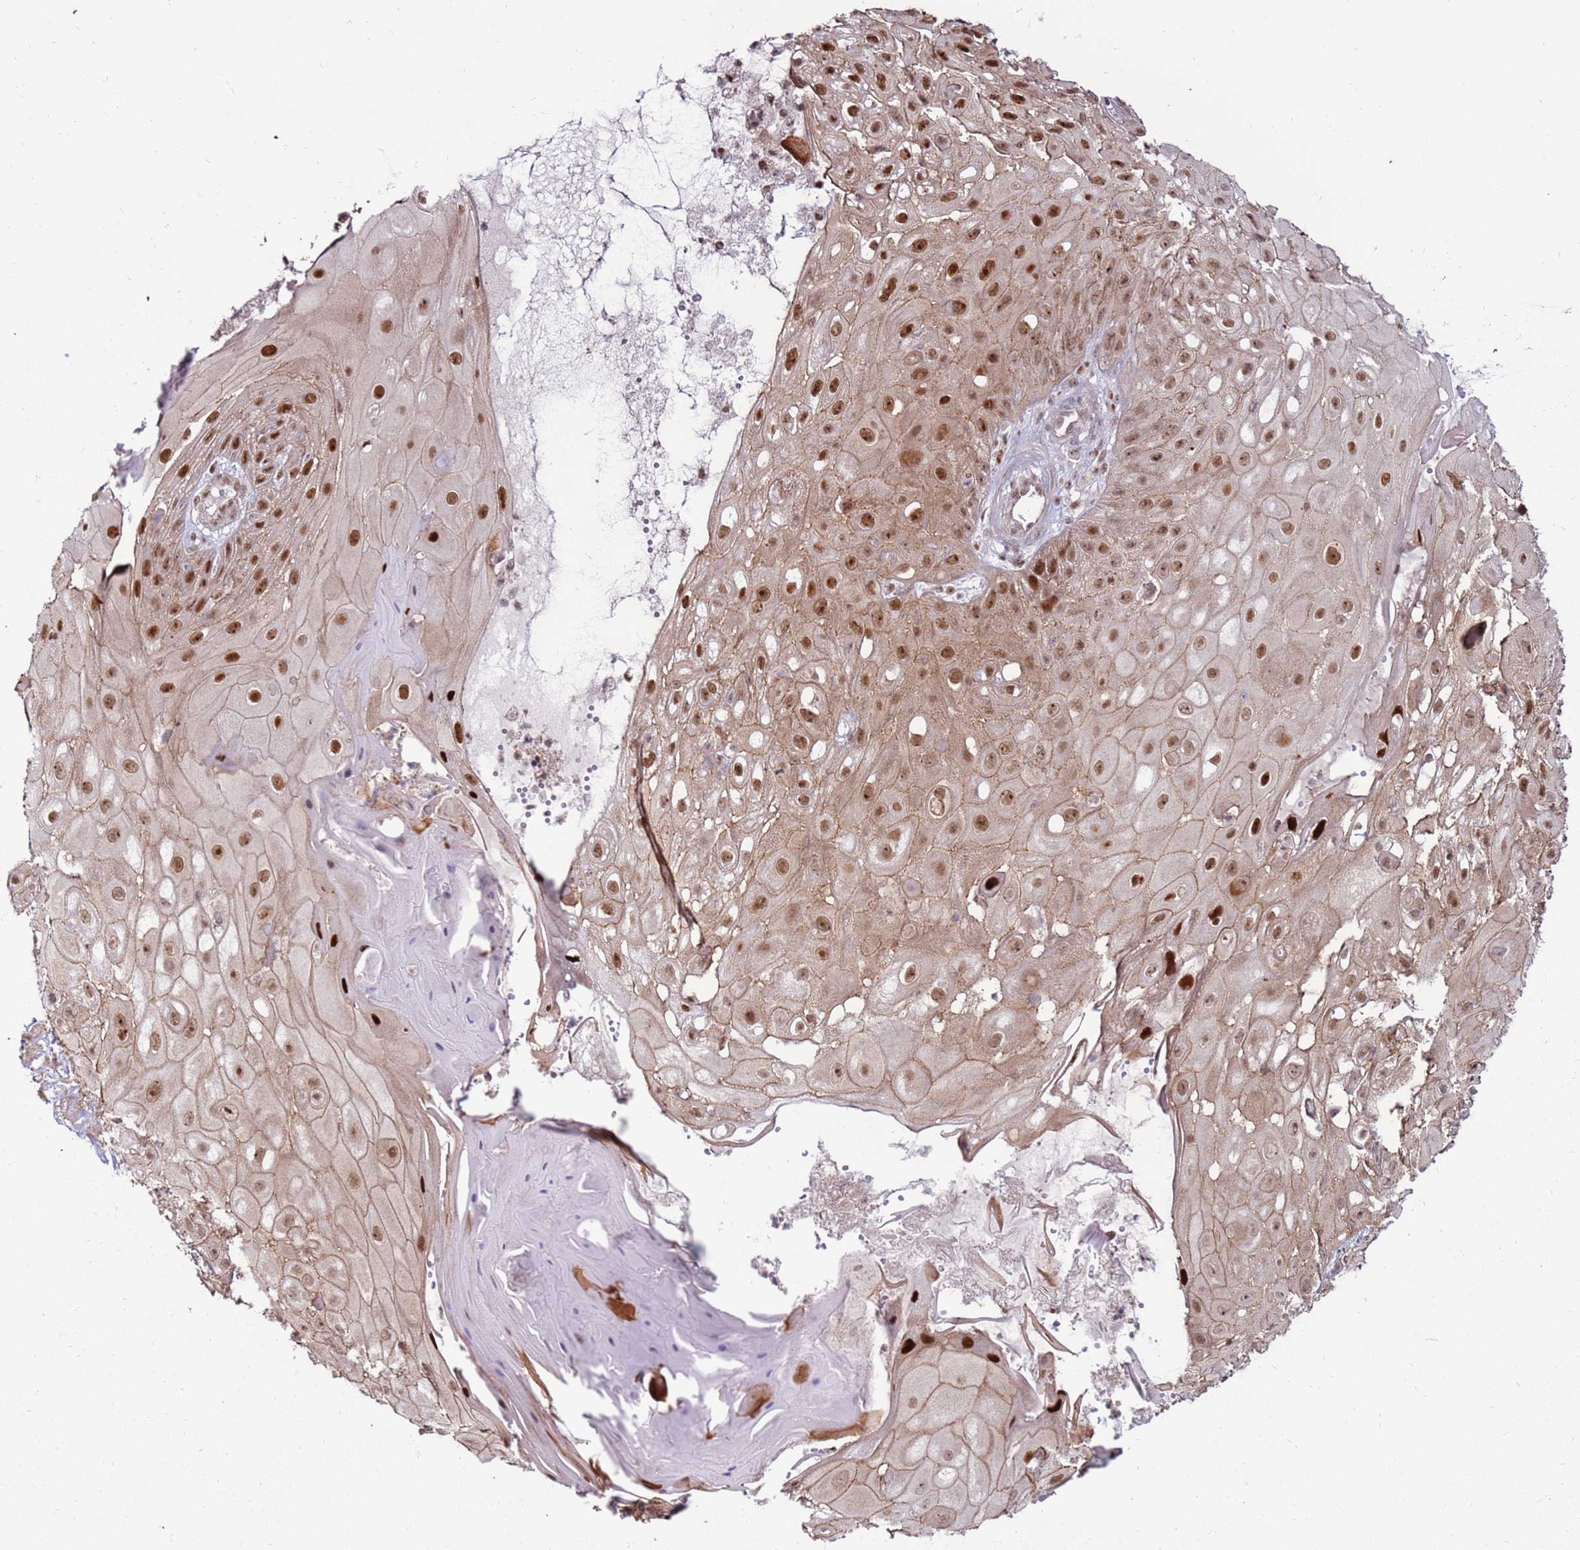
{"staining": {"intensity": "moderate", "quantity": ">75%", "location": "cytoplasmic/membranous,nuclear"}, "tissue": "skin cancer", "cell_type": "Tumor cells", "image_type": "cancer", "snomed": [{"axis": "morphology", "description": "Normal tissue, NOS"}, {"axis": "morphology", "description": "Squamous cell carcinoma, NOS"}, {"axis": "topography", "description": "Skin"}, {"axis": "topography", "description": "Cartilage tissue"}], "caption": "Moderate cytoplasmic/membranous and nuclear staining is present in about >75% of tumor cells in skin cancer.", "gene": "KPNA4", "patient": {"sex": "female", "age": 79}}